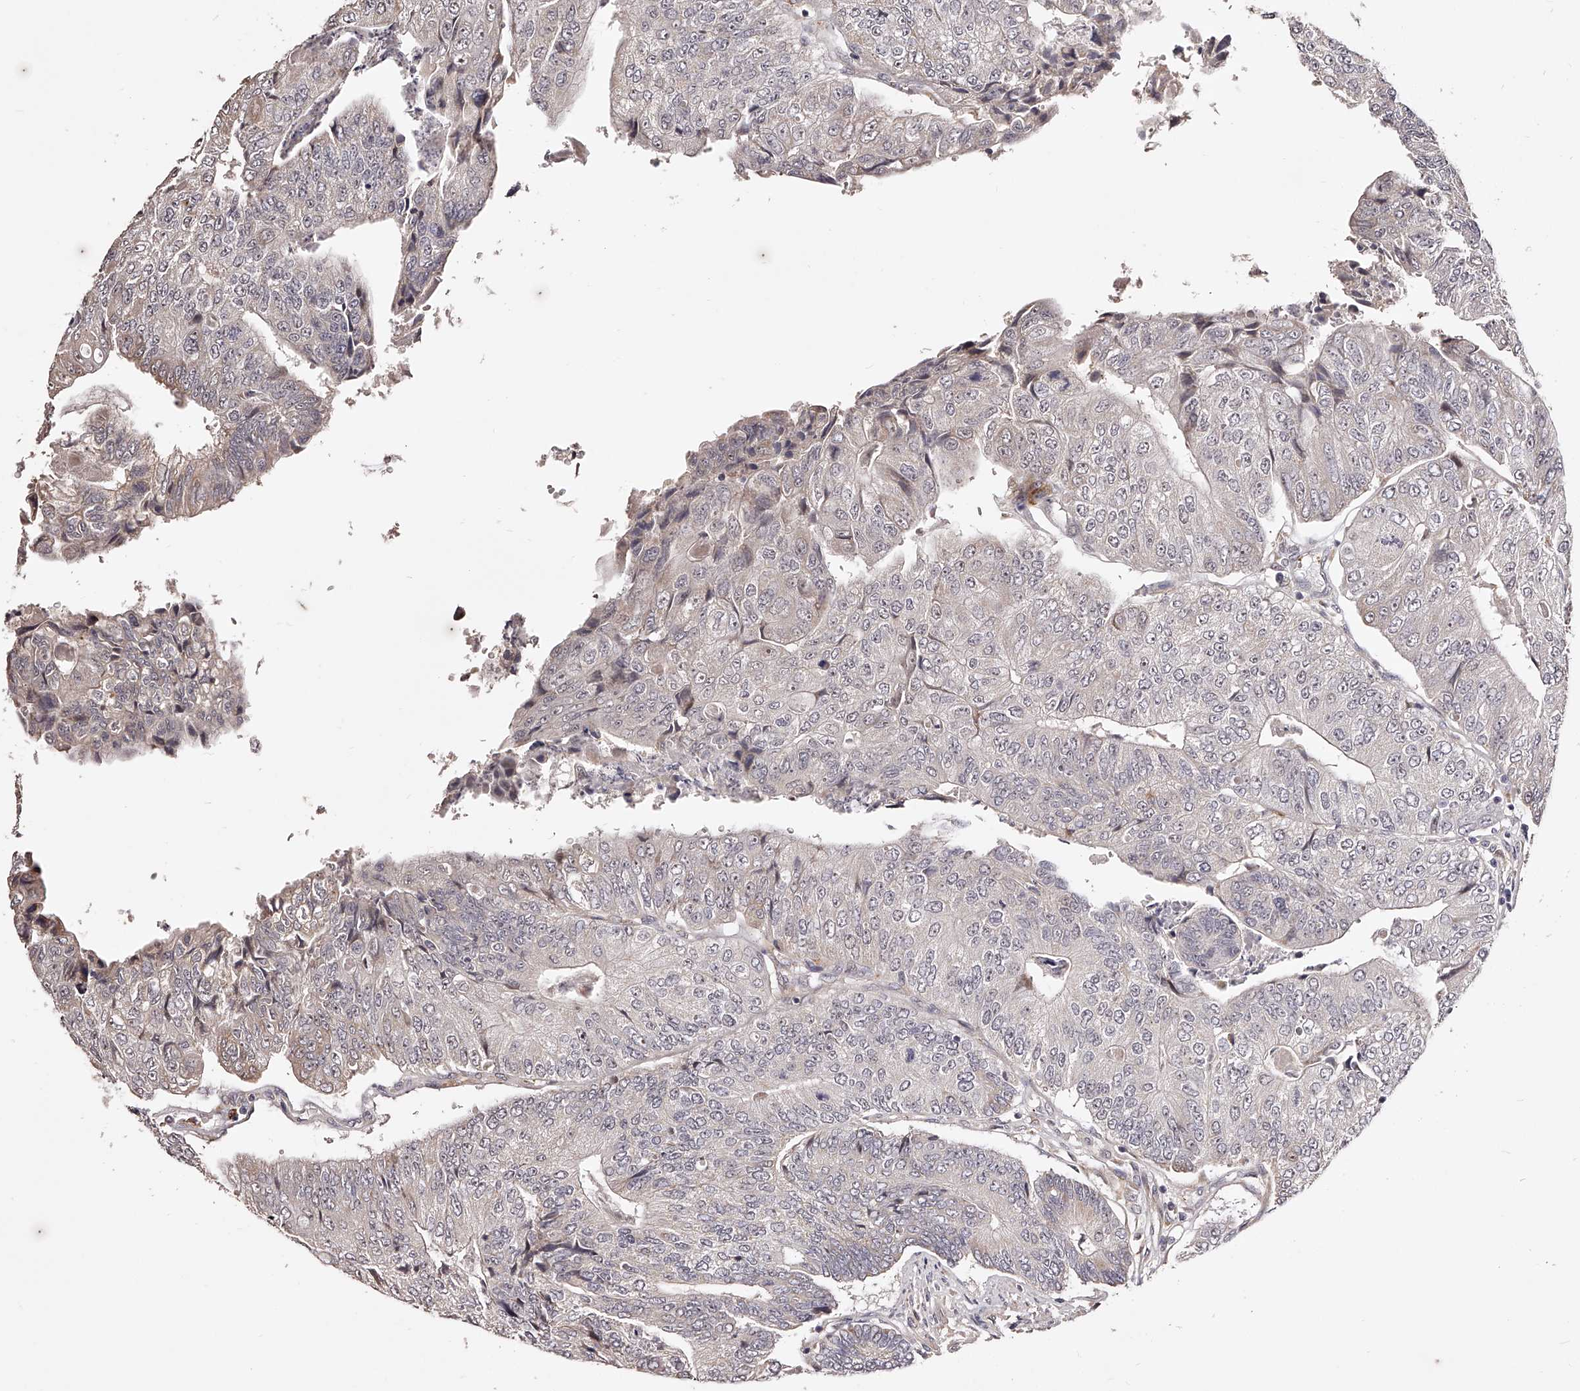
{"staining": {"intensity": "negative", "quantity": "none", "location": "none"}, "tissue": "colorectal cancer", "cell_type": "Tumor cells", "image_type": "cancer", "snomed": [{"axis": "morphology", "description": "Adenocarcinoma, NOS"}, {"axis": "topography", "description": "Colon"}], "caption": "This is an immunohistochemistry micrograph of human colorectal adenocarcinoma. There is no staining in tumor cells.", "gene": "ZNF502", "patient": {"sex": "female", "age": 67}}